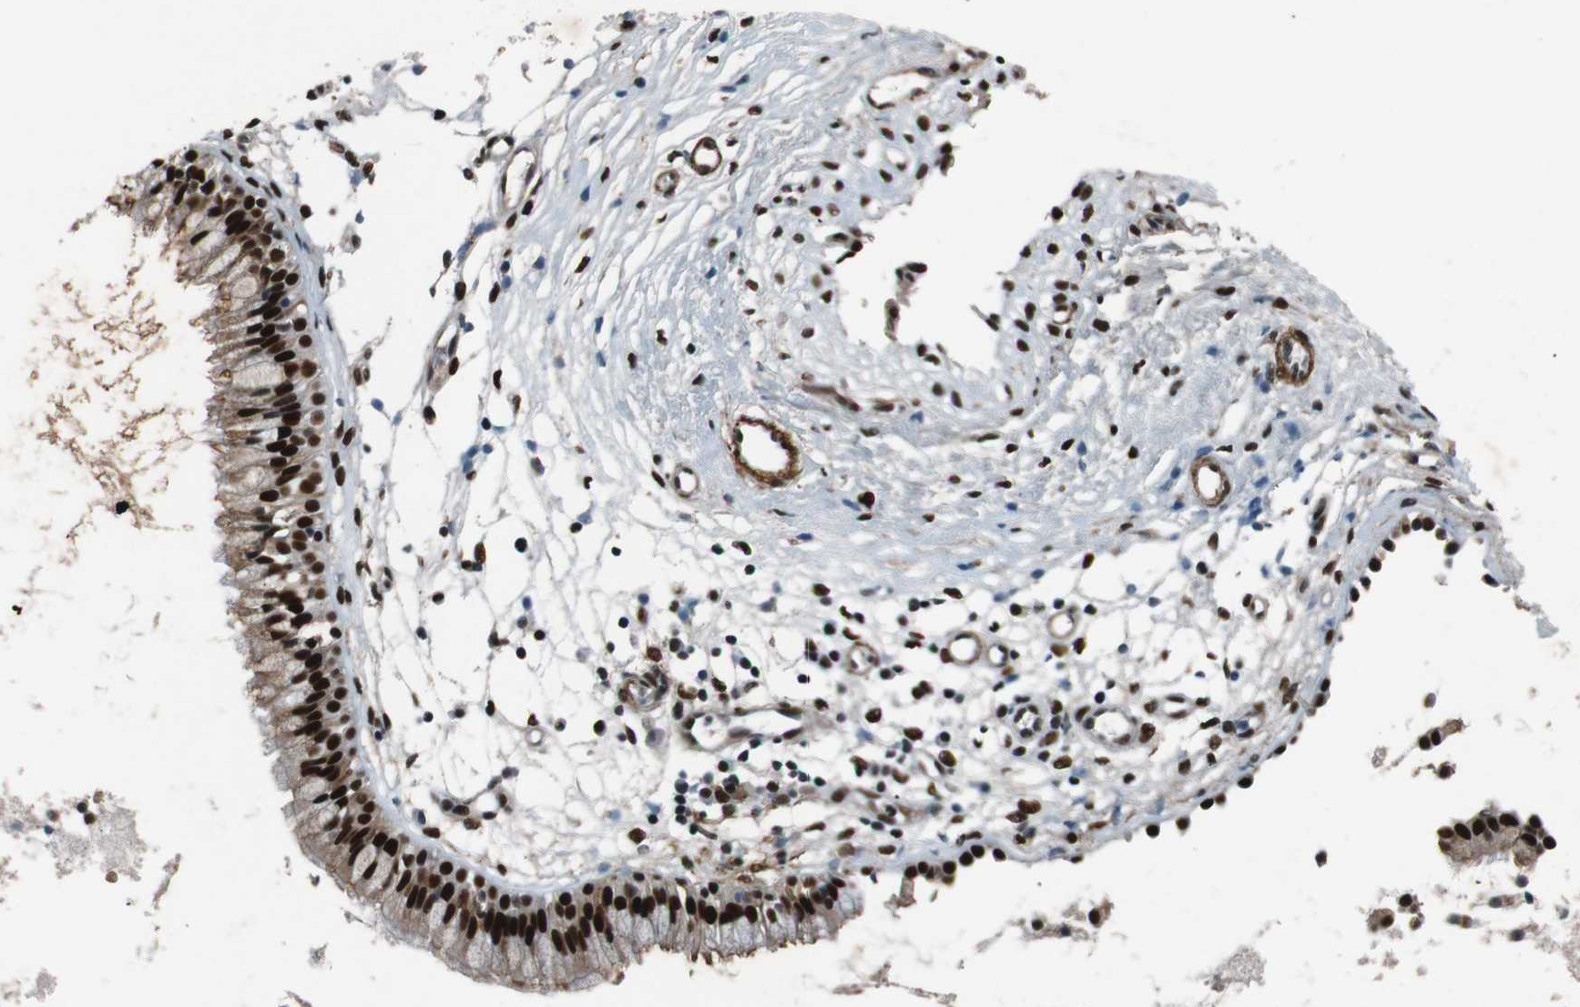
{"staining": {"intensity": "strong", "quantity": ">75%", "location": "cytoplasmic/membranous,nuclear"}, "tissue": "nasopharynx", "cell_type": "Respiratory epithelial cells", "image_type": "normal", "snomed": [{"axis": "morphology", "description": "Normal tissue, NOS"}, {"axis": "topography", "description": "Nasopharynx"}], "caption": "Human nasopharynx stained for a protein (brown) displays strong cytoplasmic/membranous,nuclear positive expression in approximately >75% of respiratory epithelial cells.", "gene": "HEXIM1", "patient": {"sex": "male", "age": 21}}